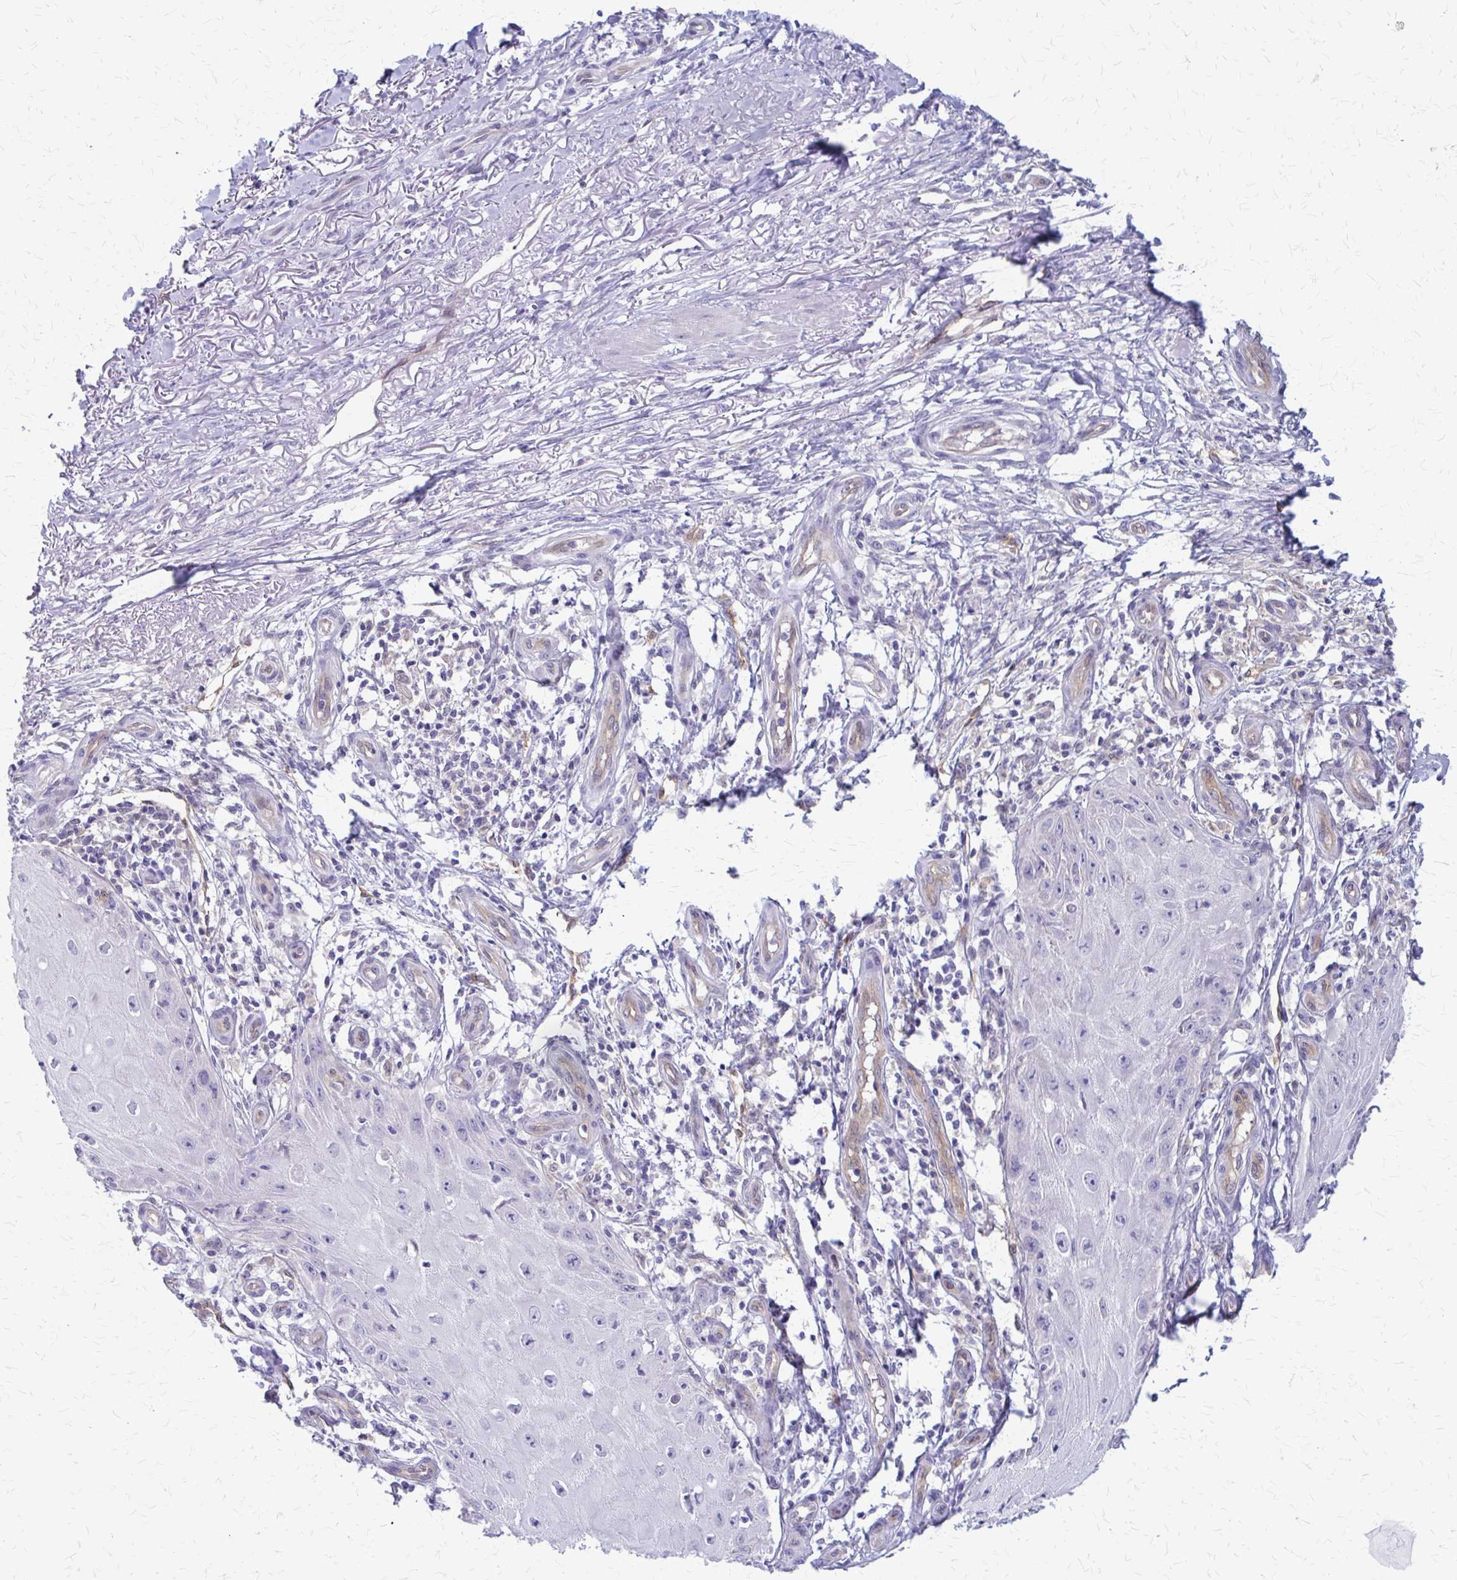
{"staining": {"intensity": "negative", "quantity": "none", "location": "none"}, "tissue": "skin cancer", "cell_type": "Tumor cells", "image_type": "cancer", "snomed": [{"axis": "morphology", "description": "Squamous cell carcinoma, NOS"}, {"axis": "topography", "description": "Skin"}], "caption": "Tumor cells show no significant positivity in skin cancer (squamous cell carcinoma).", "gene": "CLIC2", "patient": {"sex": "female", "age": 77}}